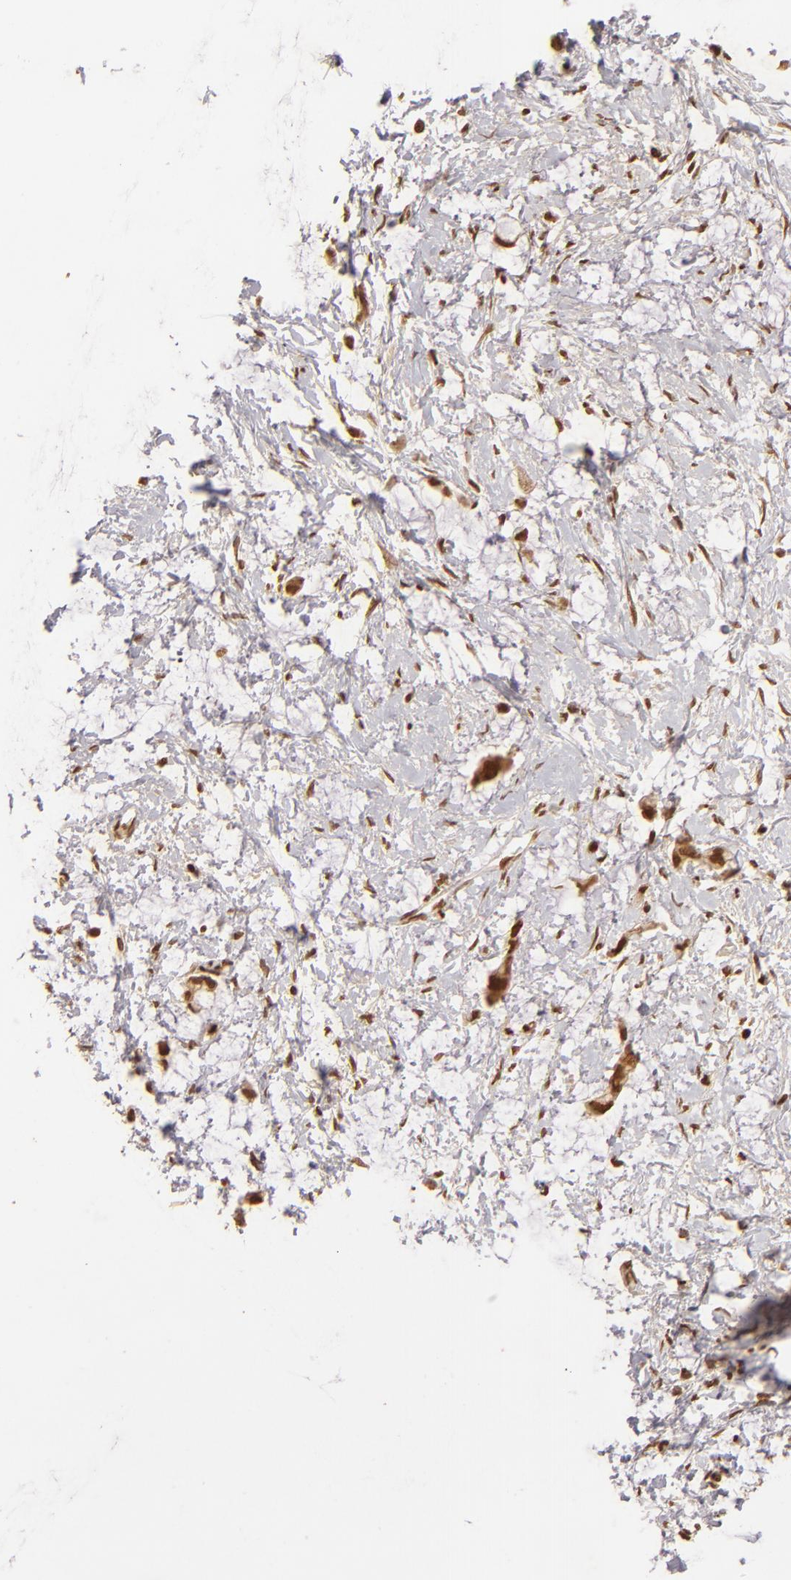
{"staining": {"intensity": "strong", "quantity": ">75%", "location": "cytoplasmic/membranous,nuclear"}, "tissue": "colorectal cancer", "cell_type": "Tumor cells", "image_type": "cancer", "snomed": [{"axis": "morphology", "description": "Normal tissue, NOS"}, {"axis": "morphology", "description": "Adenocarcinoma, NOS"}, {"axis": "topography", "description": "Colon"}, {"axis": "topography", "description": "Peripheral nerve tissue"}], "caption": "IHC image of human colorectal adenocarcinoma stained for a protein (brown), which exhibits high levels of strong cytoplasmic/membranous and nuclear positivity in about >75% of tumor cells.", "gene": "CUL3", "patient": {"sex": "male", "age": 14}}